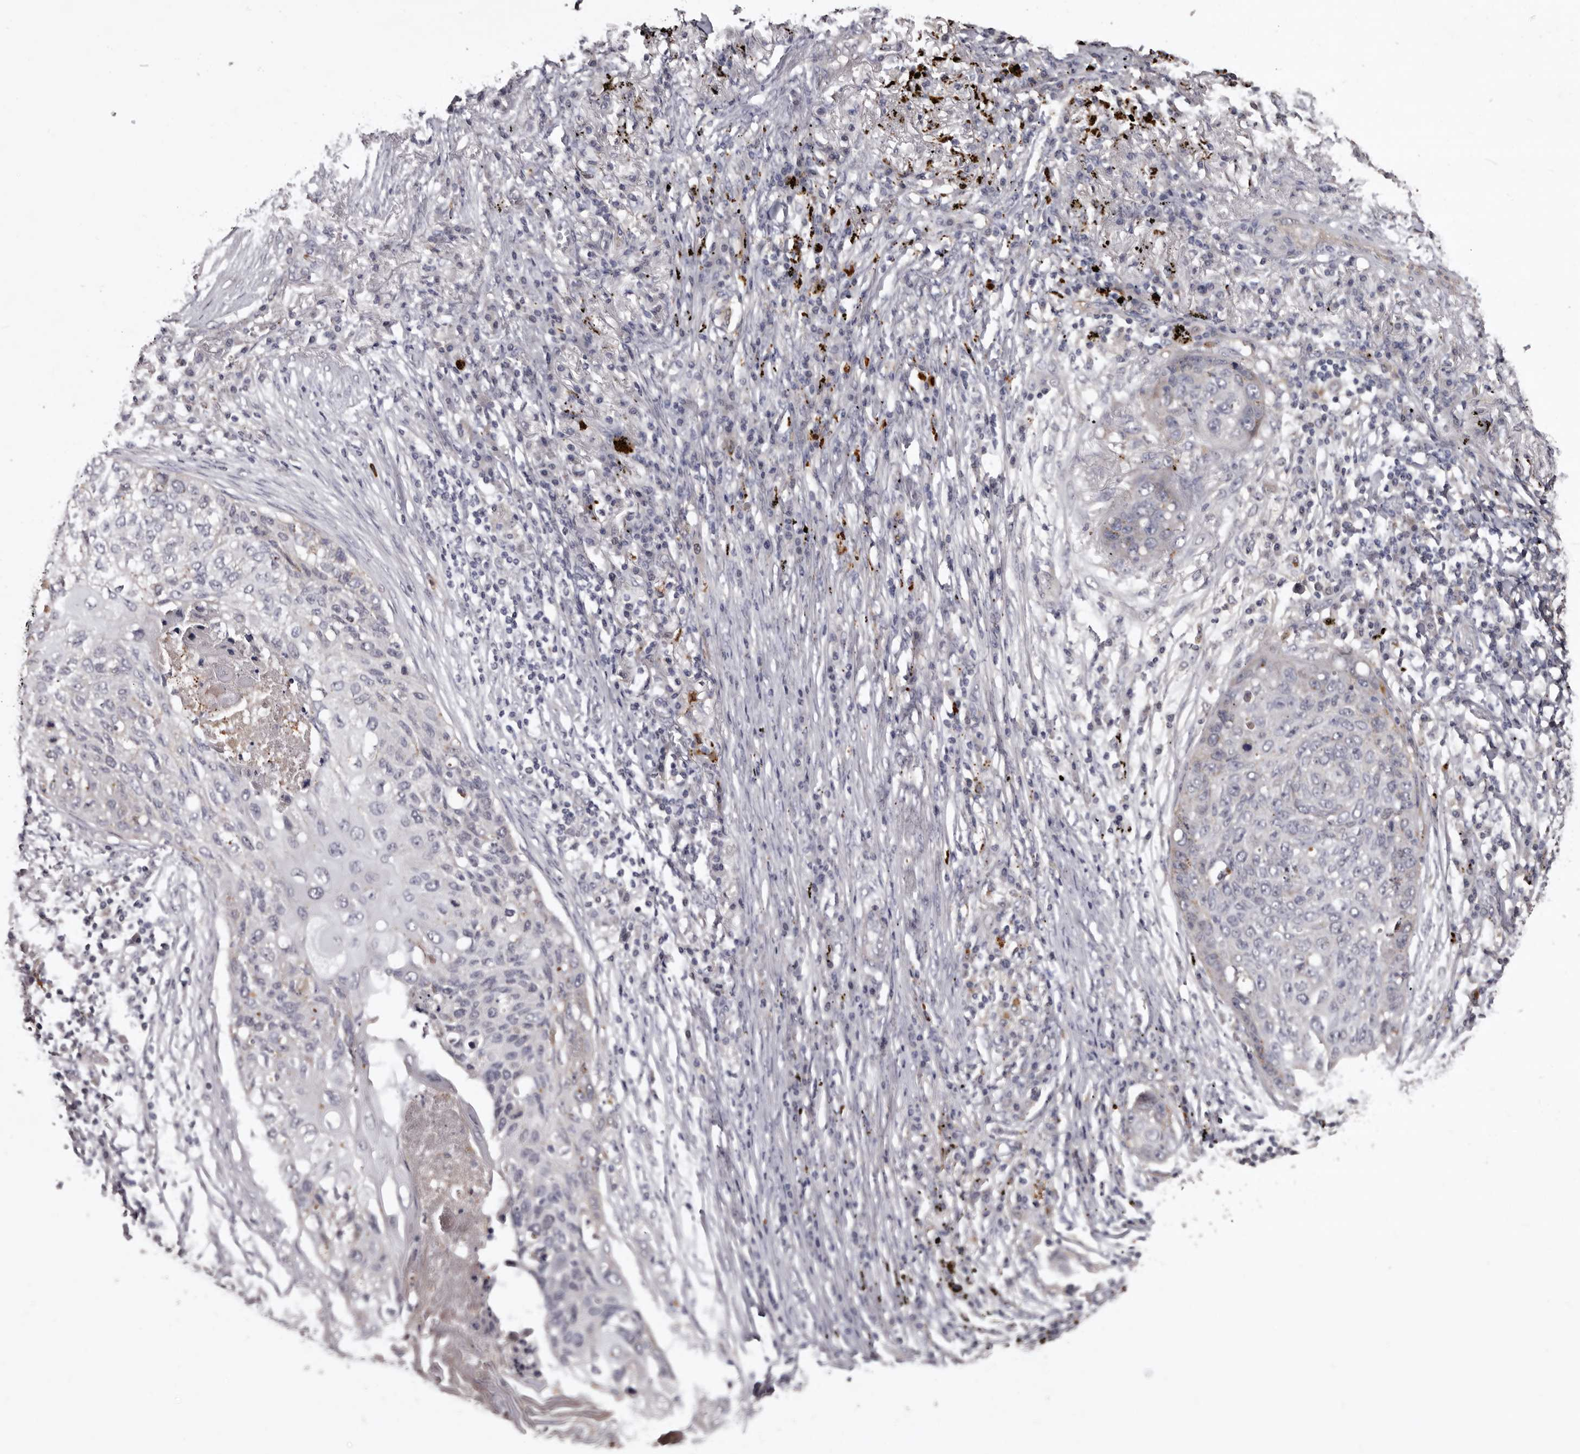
{"staining": {"intensity": "negative", "quantity": "none", "location": "none"}, "tissue": "lung cancer", "cell_type": "Tumor cells", "image_type": "cancer", "snomed": [{"axis": "morphology", "description": "Squamous cell carcinoma, NOS"}, {"axis": "topography", "description": "Lung"}], "caption": "This is a photomicrograph of immunohistochemistry (IHC) staining of squamous cell carcinoma (lung), which shows no positivity in tumor cells.", "gene": "SLC10A4", "patient": {"sex": "female", "age": 63}}